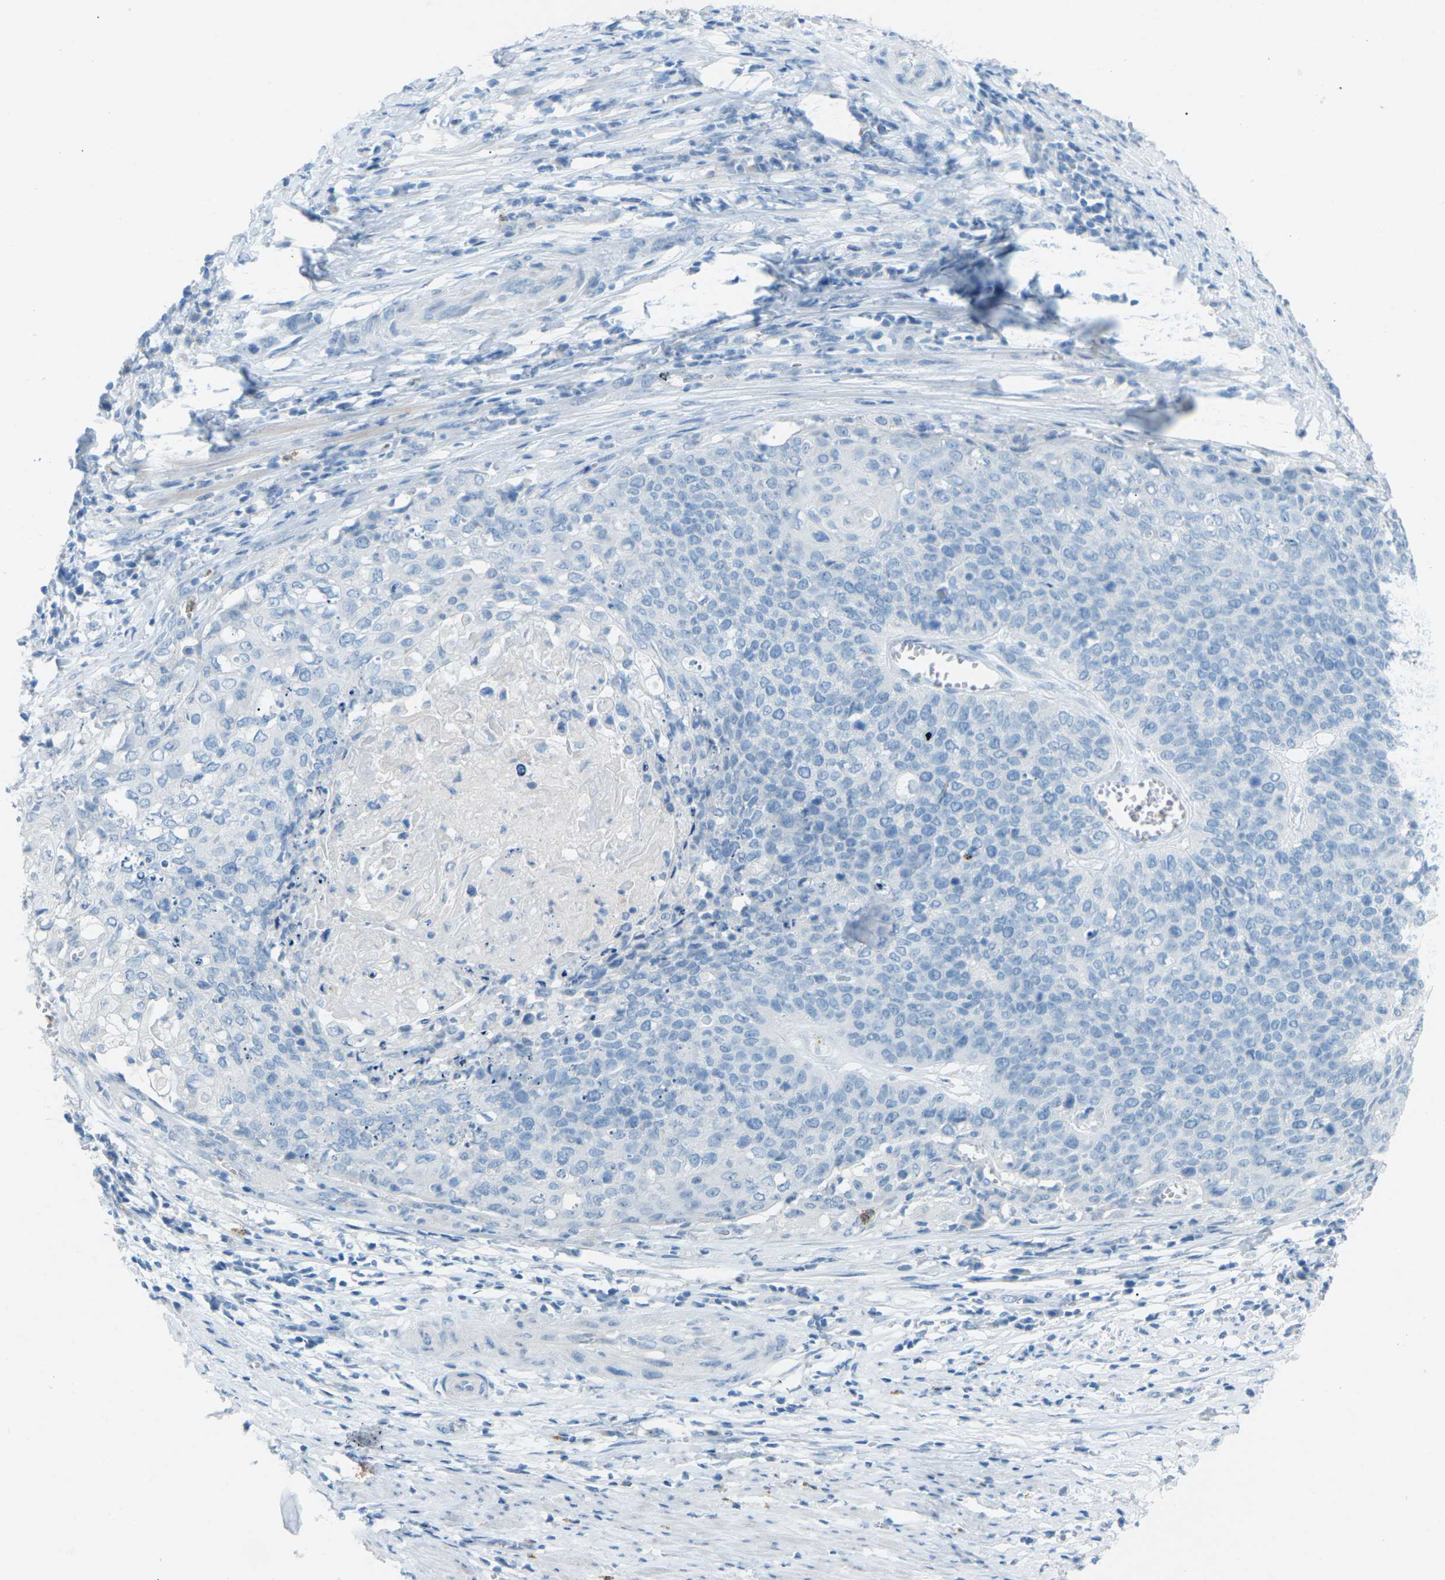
{"staining": {"intensity": "negative", "quantity": "none", "location": "none"}, "tissue": "cervical cancer", "cell_type": "Tumor cells", "image_type": "cancer", "snomed": [{"axis": "morphology", "description": "Squamous cell carcinoma, NOS"}, {"axis": "topography", "description": "Cervix"}], "caption": "A photomicrograph of human cervical cancer is negative for staining in tumor cells.", "gene": "CDH16", "patient": {"sex": "female", "age": 39}}